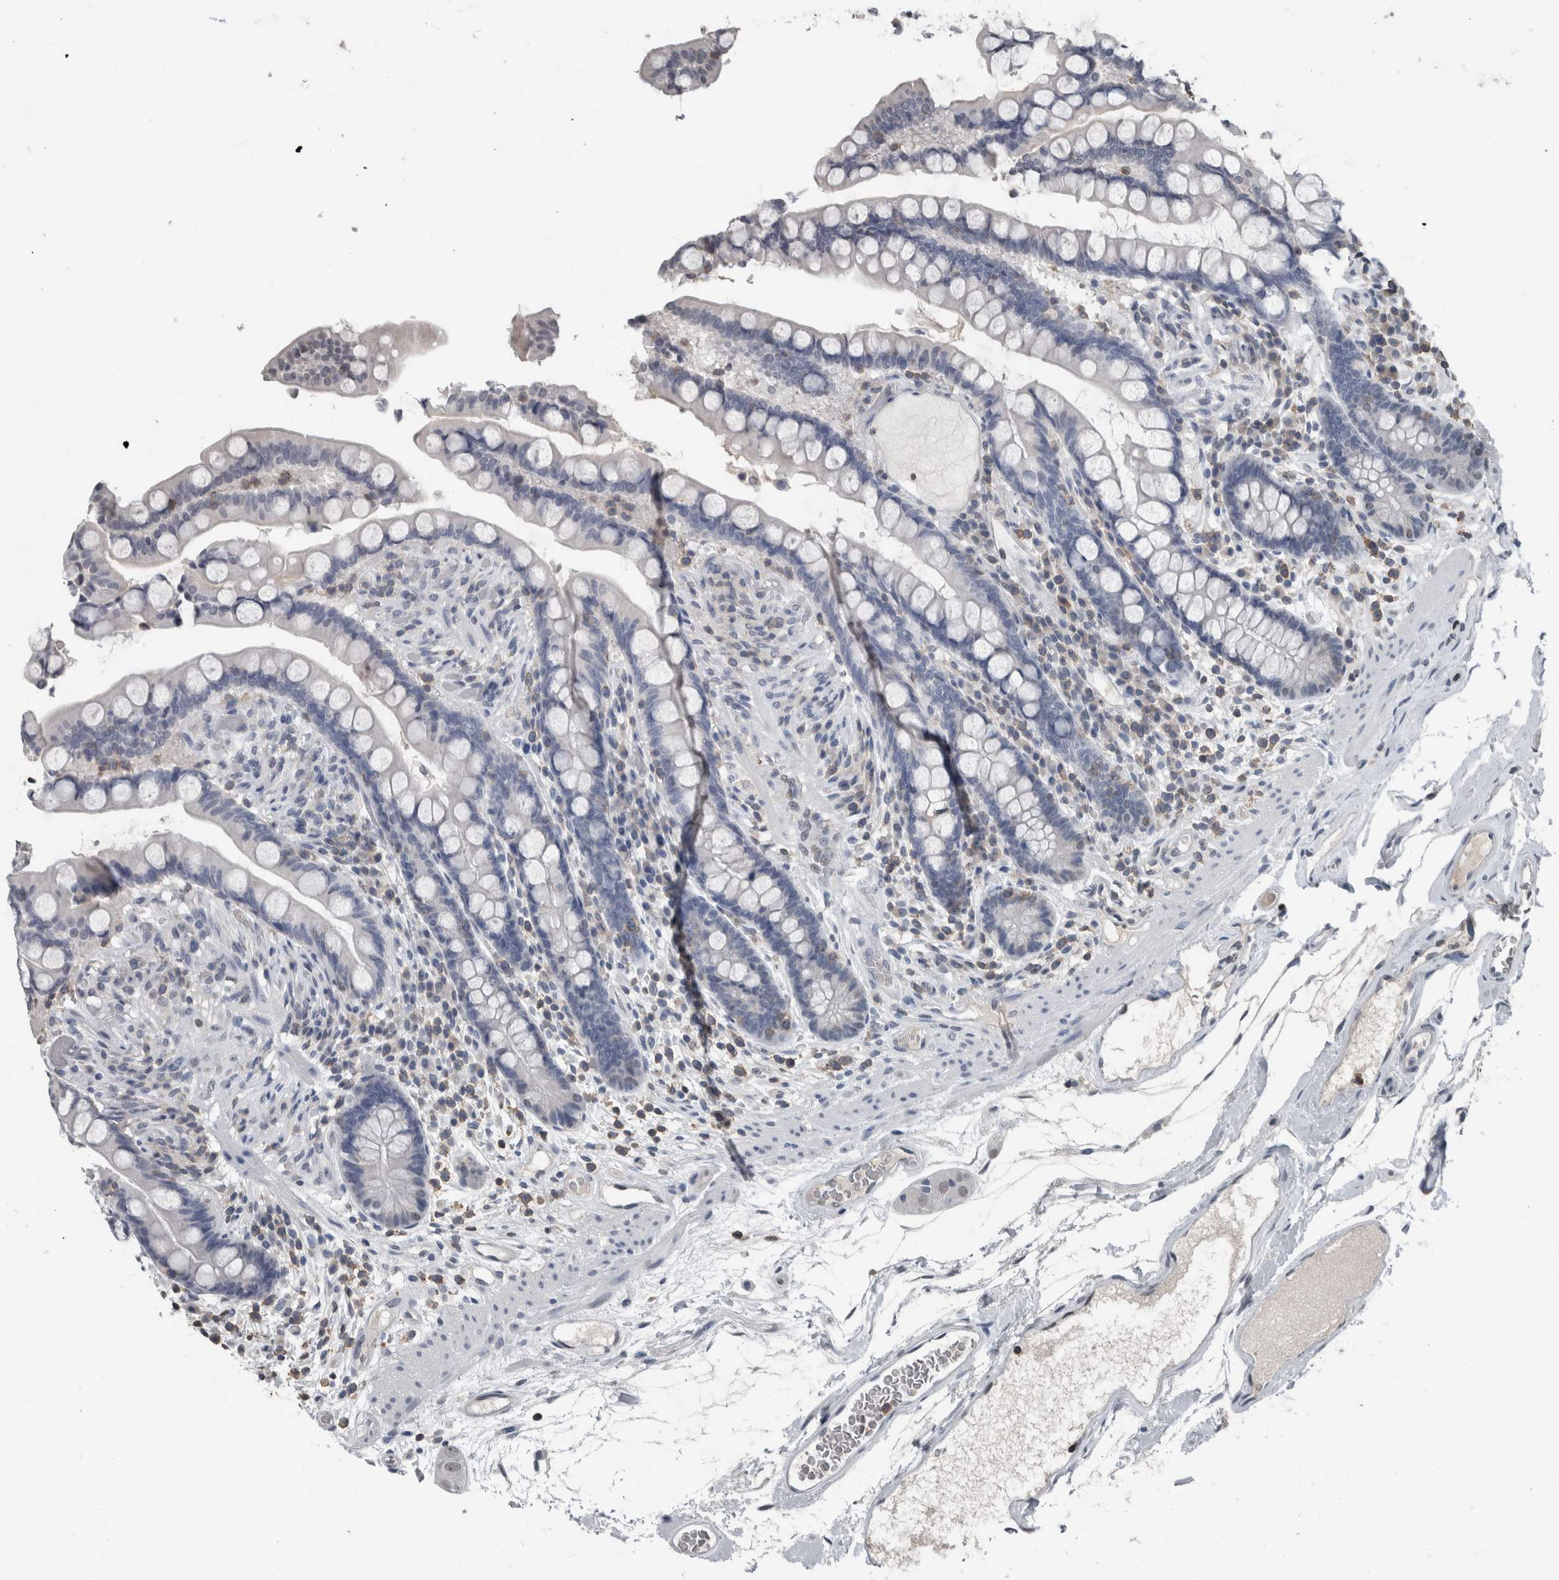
{"staining": {"intensity": "weak", "quantity": ">75%", "location": "nuclear"}, "tissue": "colon", "cell_type": "Endothelial cells", "image_type": "normal", "snomed": [{"axis": "morphology", "description": "Normal tissue, NOS"}, {"axis": "topography", "description": "Colon"}], "caption": "Colon stained with immunohistochemistry shows weak nuclear expression in about >75% of endothelial cells.", "gene": "MAFF", "patient": {"sex": "male", "age": 73}}